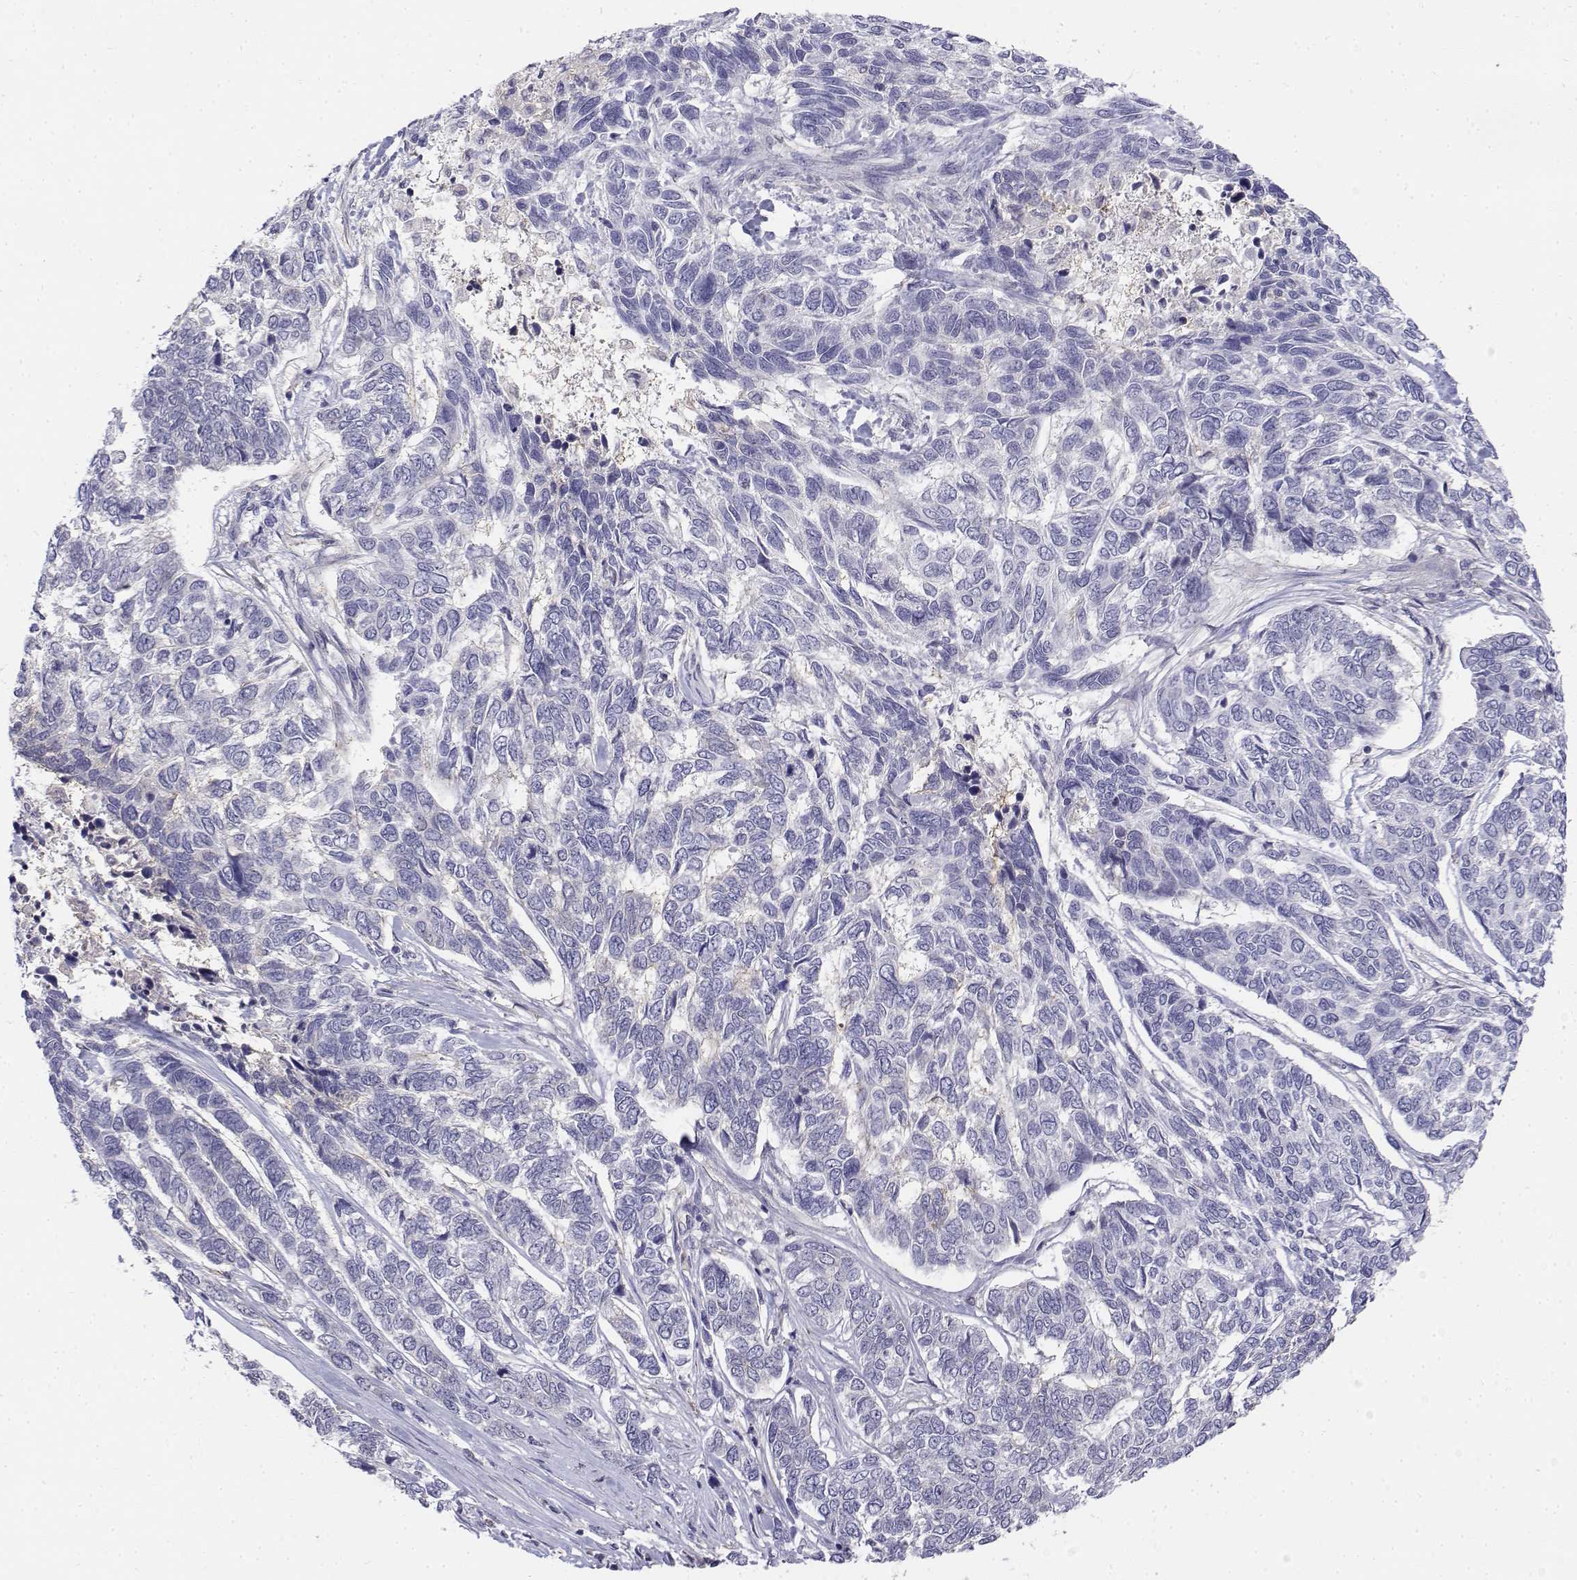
{"staining": {"intensity": "negative", "quantity": "none", "location": "none"}, "tissue": "skin cancer", "cell_type": "Tumor cells", "image_type": "cancer", "snomed": [{"axis": "morphology", "description": "Basal cell carcinoma"}, {"axis": "topography", "description": "Skin"}], "caption": "IHC photomicrograph of neoplastic tissue: human basal cell carcinoma (skin) stained with DAB reveals no significant protein positivity in tumor cells. (DAB immunohistochemistry with hematoxylin counter stain).", "gene": "CADM1", "patient": {"sex": "female", "age": 65}}